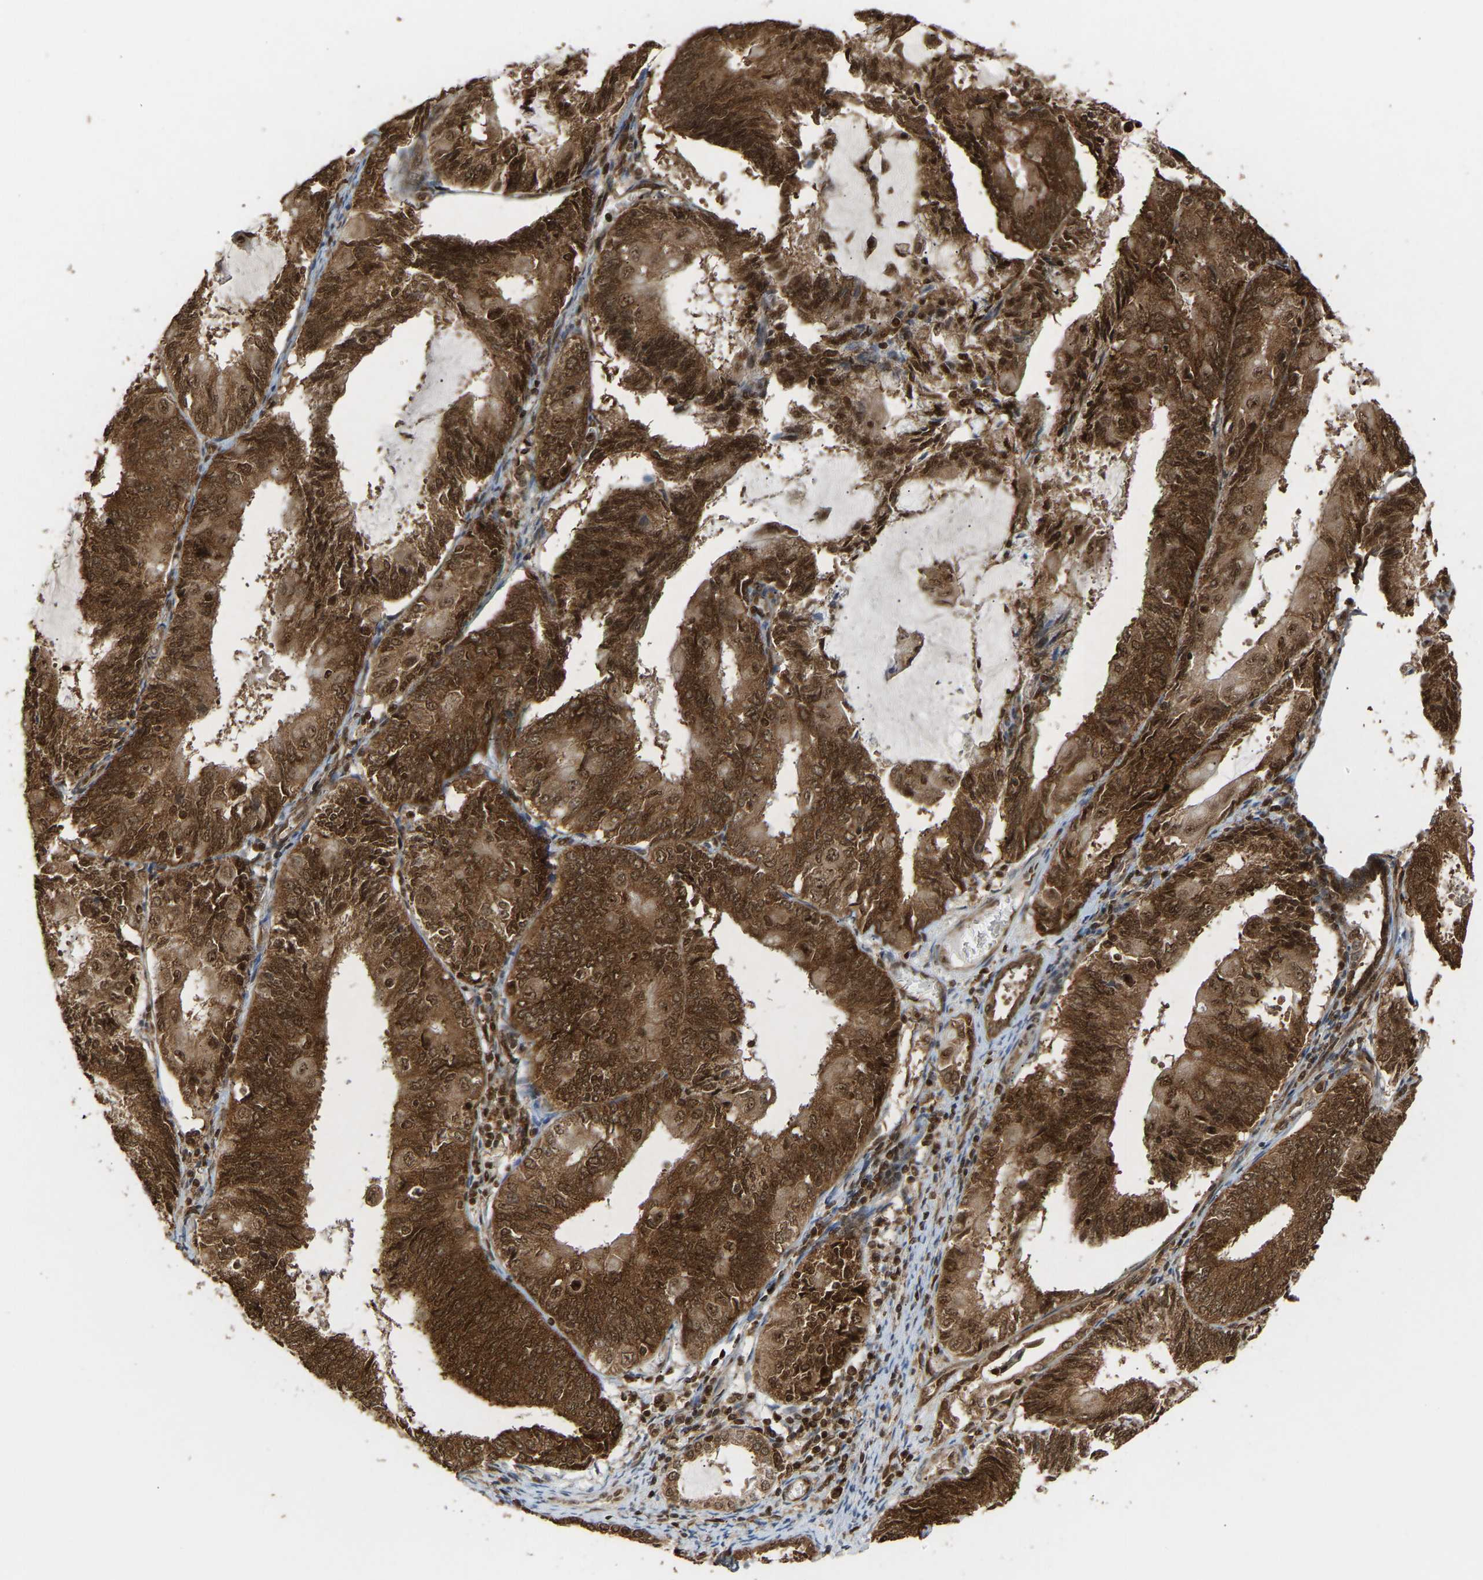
{"staining": {"intensity": "strong", "quantity": ">75%", "location": "cytoplasmic/membranous,nuclear"}, "tissue": "endometrial cancer", "cell_type": "Tumor cells", "image_type": "cancer", "snomed": [{"axis": "morphology", "description": "Adenocarcinoma, NOS"}, {"axis": "topography", "description": "Endometrium"}], "caption": "Tumor cells demonstrate high levels of strong cytoplasmic/membranous and nuclear expression in approximately >75% of cells in human endometrial adenocarcinoma.", "gene": "ALYREF", "patient": {"sex": "female", "age": 81}}